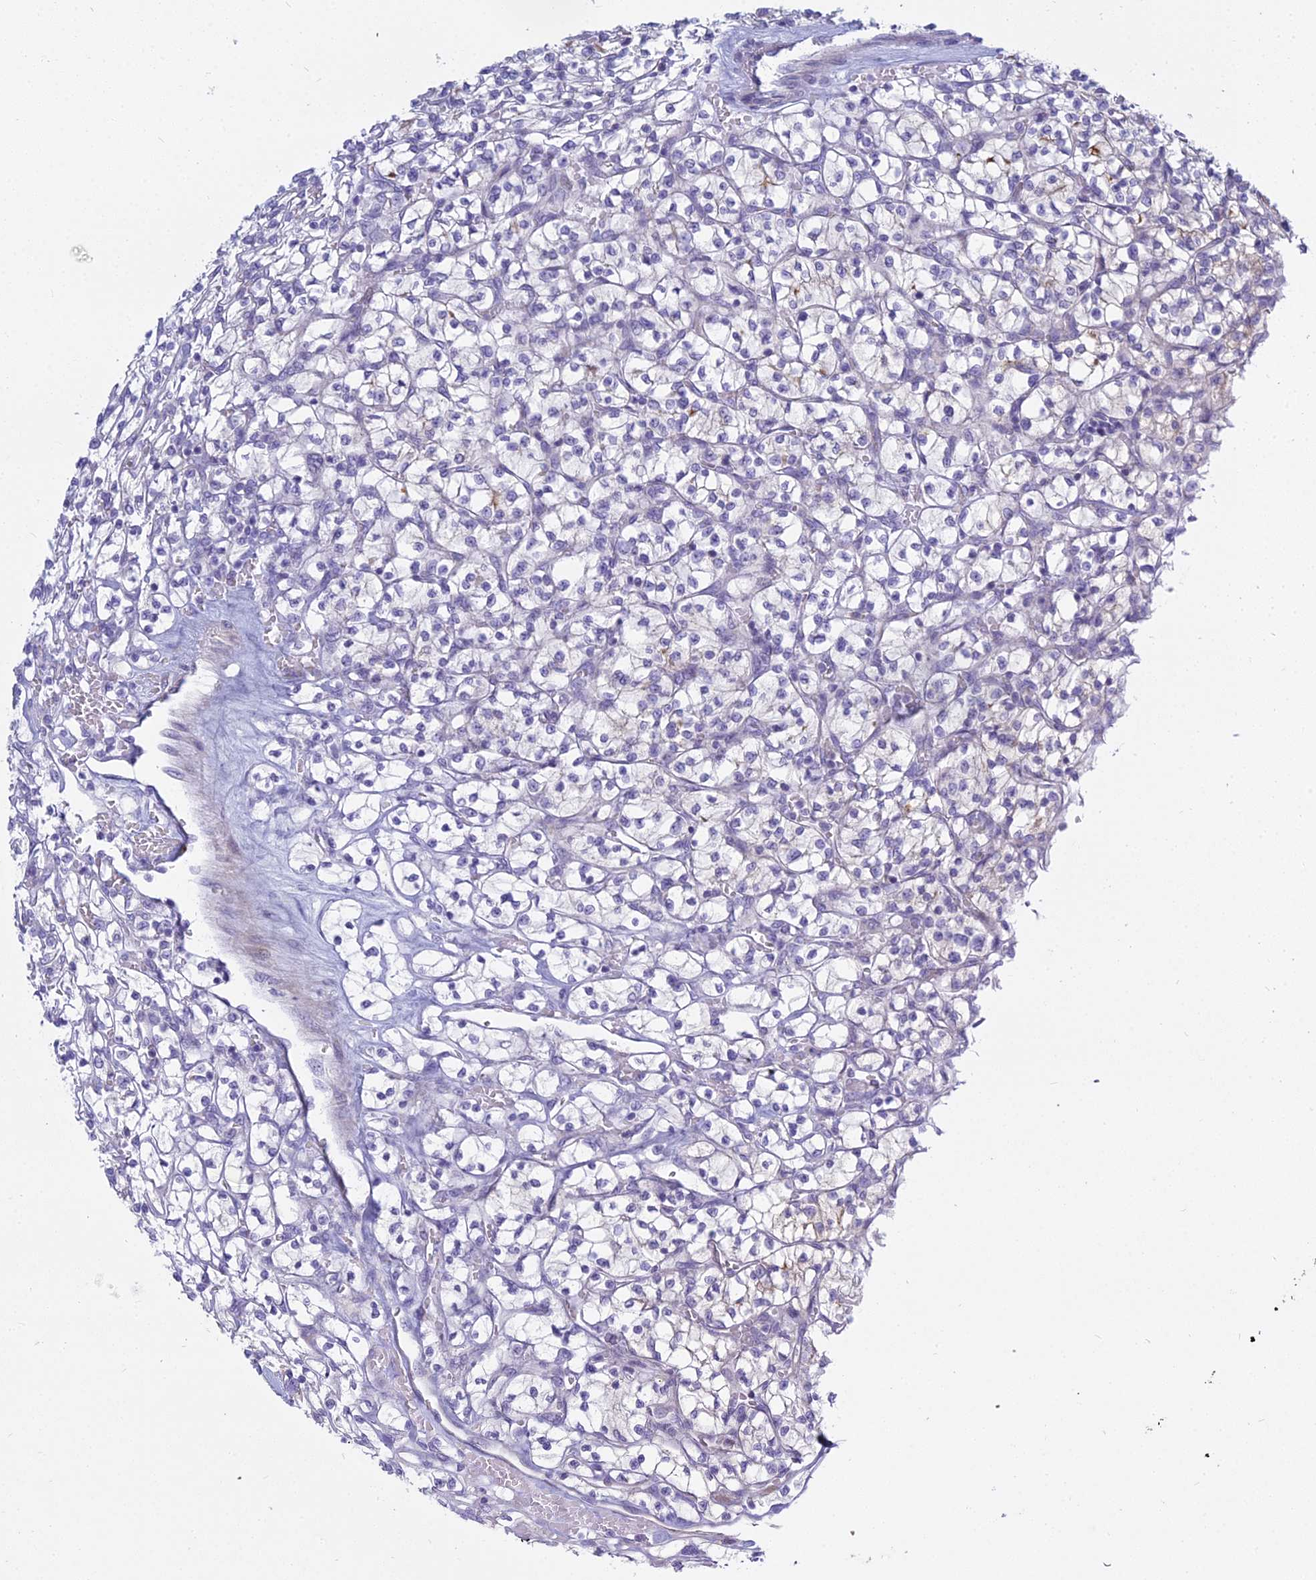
{"staining": {"intensity": "negative", "quantity": "none", "location": "none"}, "tissue": "renal cancer", "cell_type": "Tumor cells", "image_type": "cancer", "snomed": [{"axis": "morphology", "description": "Adenocarcinoma, NOS"}, {"axis": "topography", "description": "Kidney"}], "caption": "Protein analysis of renal cancer (adenocarcinoma) shows no significant expression in tumor cells. (DAB (3,3'-diaminobenzidine) immunohistochemistry (IHC) with hematoxylin counter stain).", "gene": "SMIM24", "patient": {"sex": "female", "age": 64}}